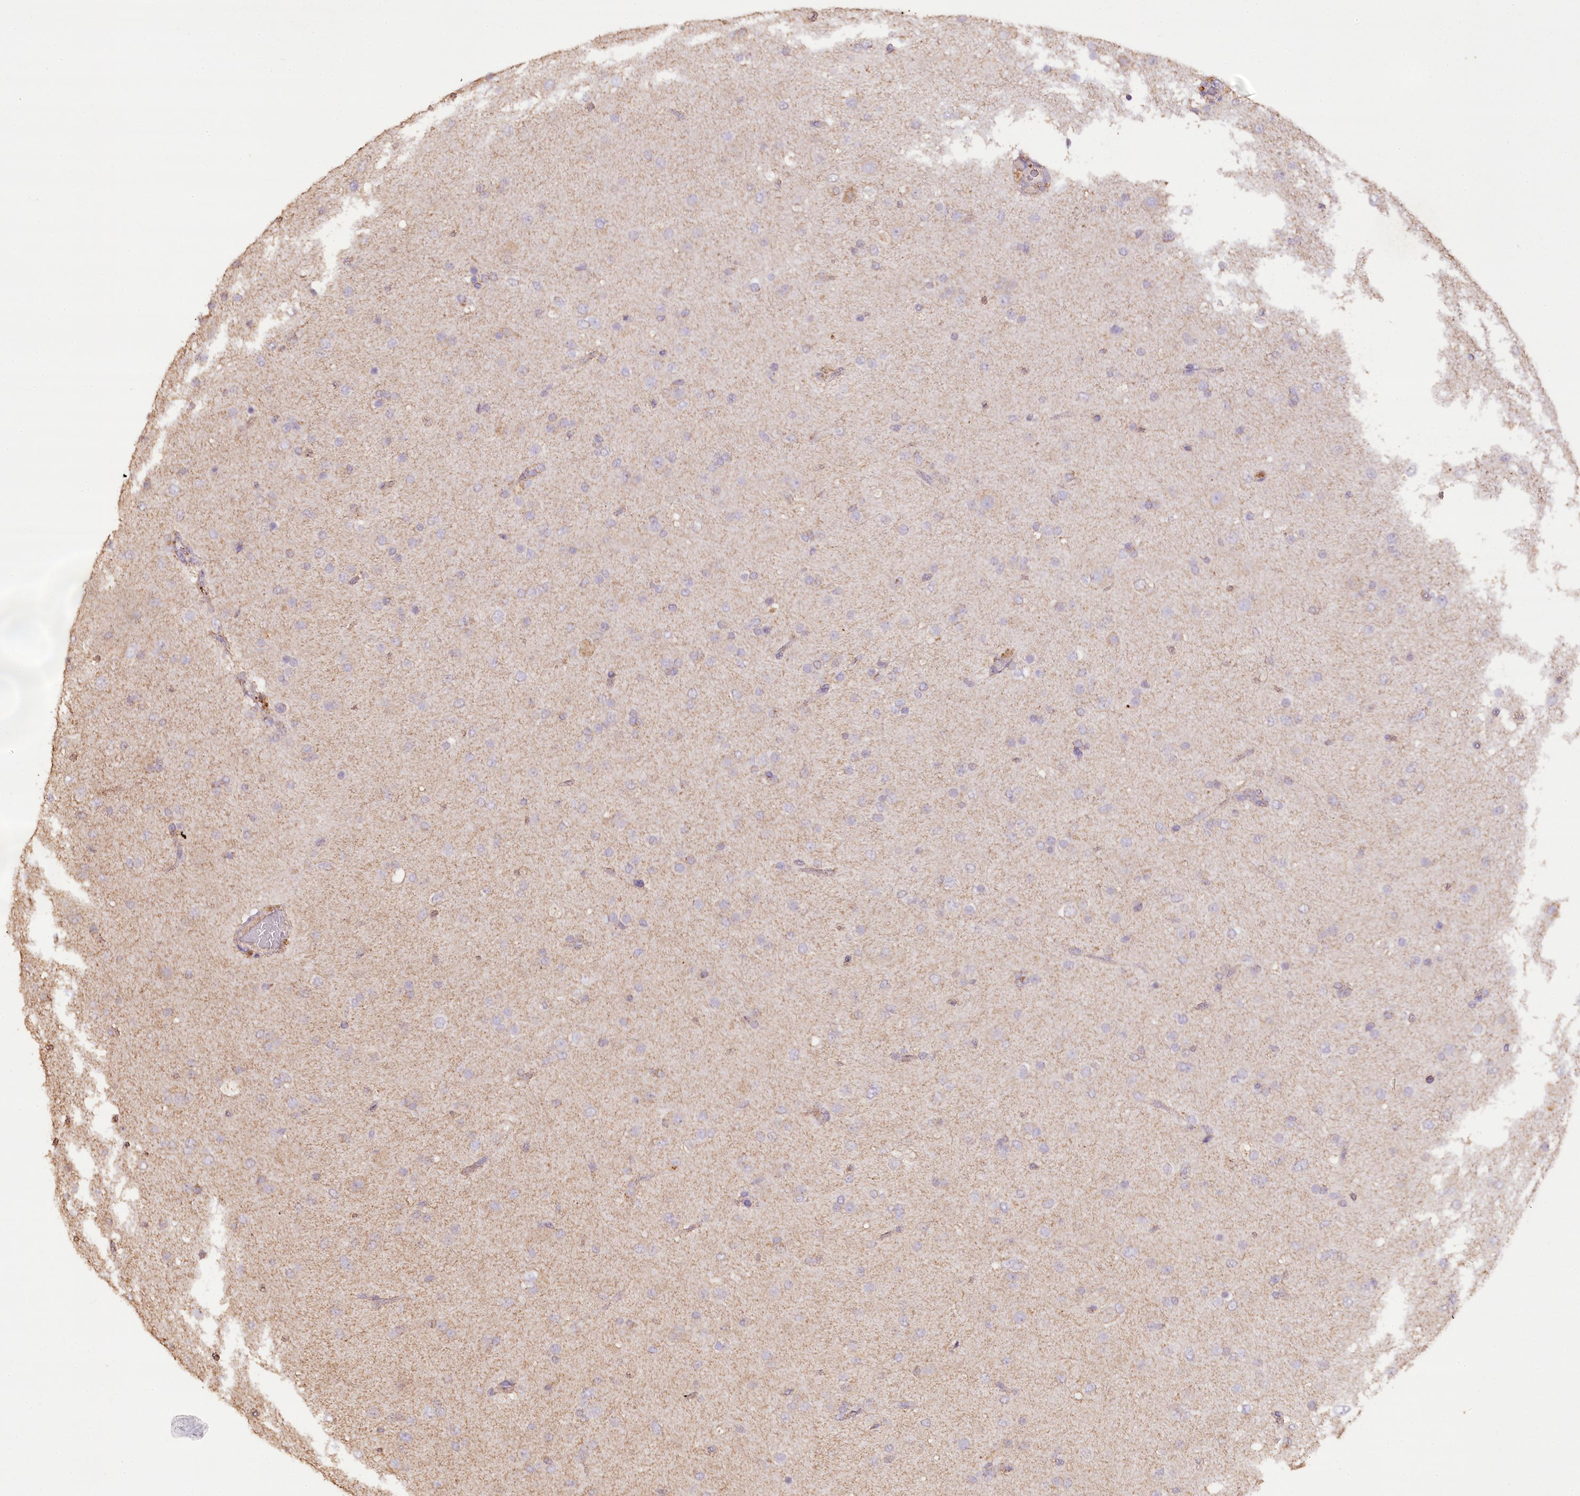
{"staining": {"intensity": "negative", "quantity": "none", "location": "none"}, "tissue": "glioma", "cell_type": "Tumor cells", "image_type": "cancer", "snomed": [{"axis": "morphology", "description": "Glioma, malignant, Low grade"}, {"axis": "topography", "description": "Brain"}], "caption": "Tumor cells show no significant positivity in glioma.", "gene": "IREB2", "patient": {"sex": "male", "age": 65}}